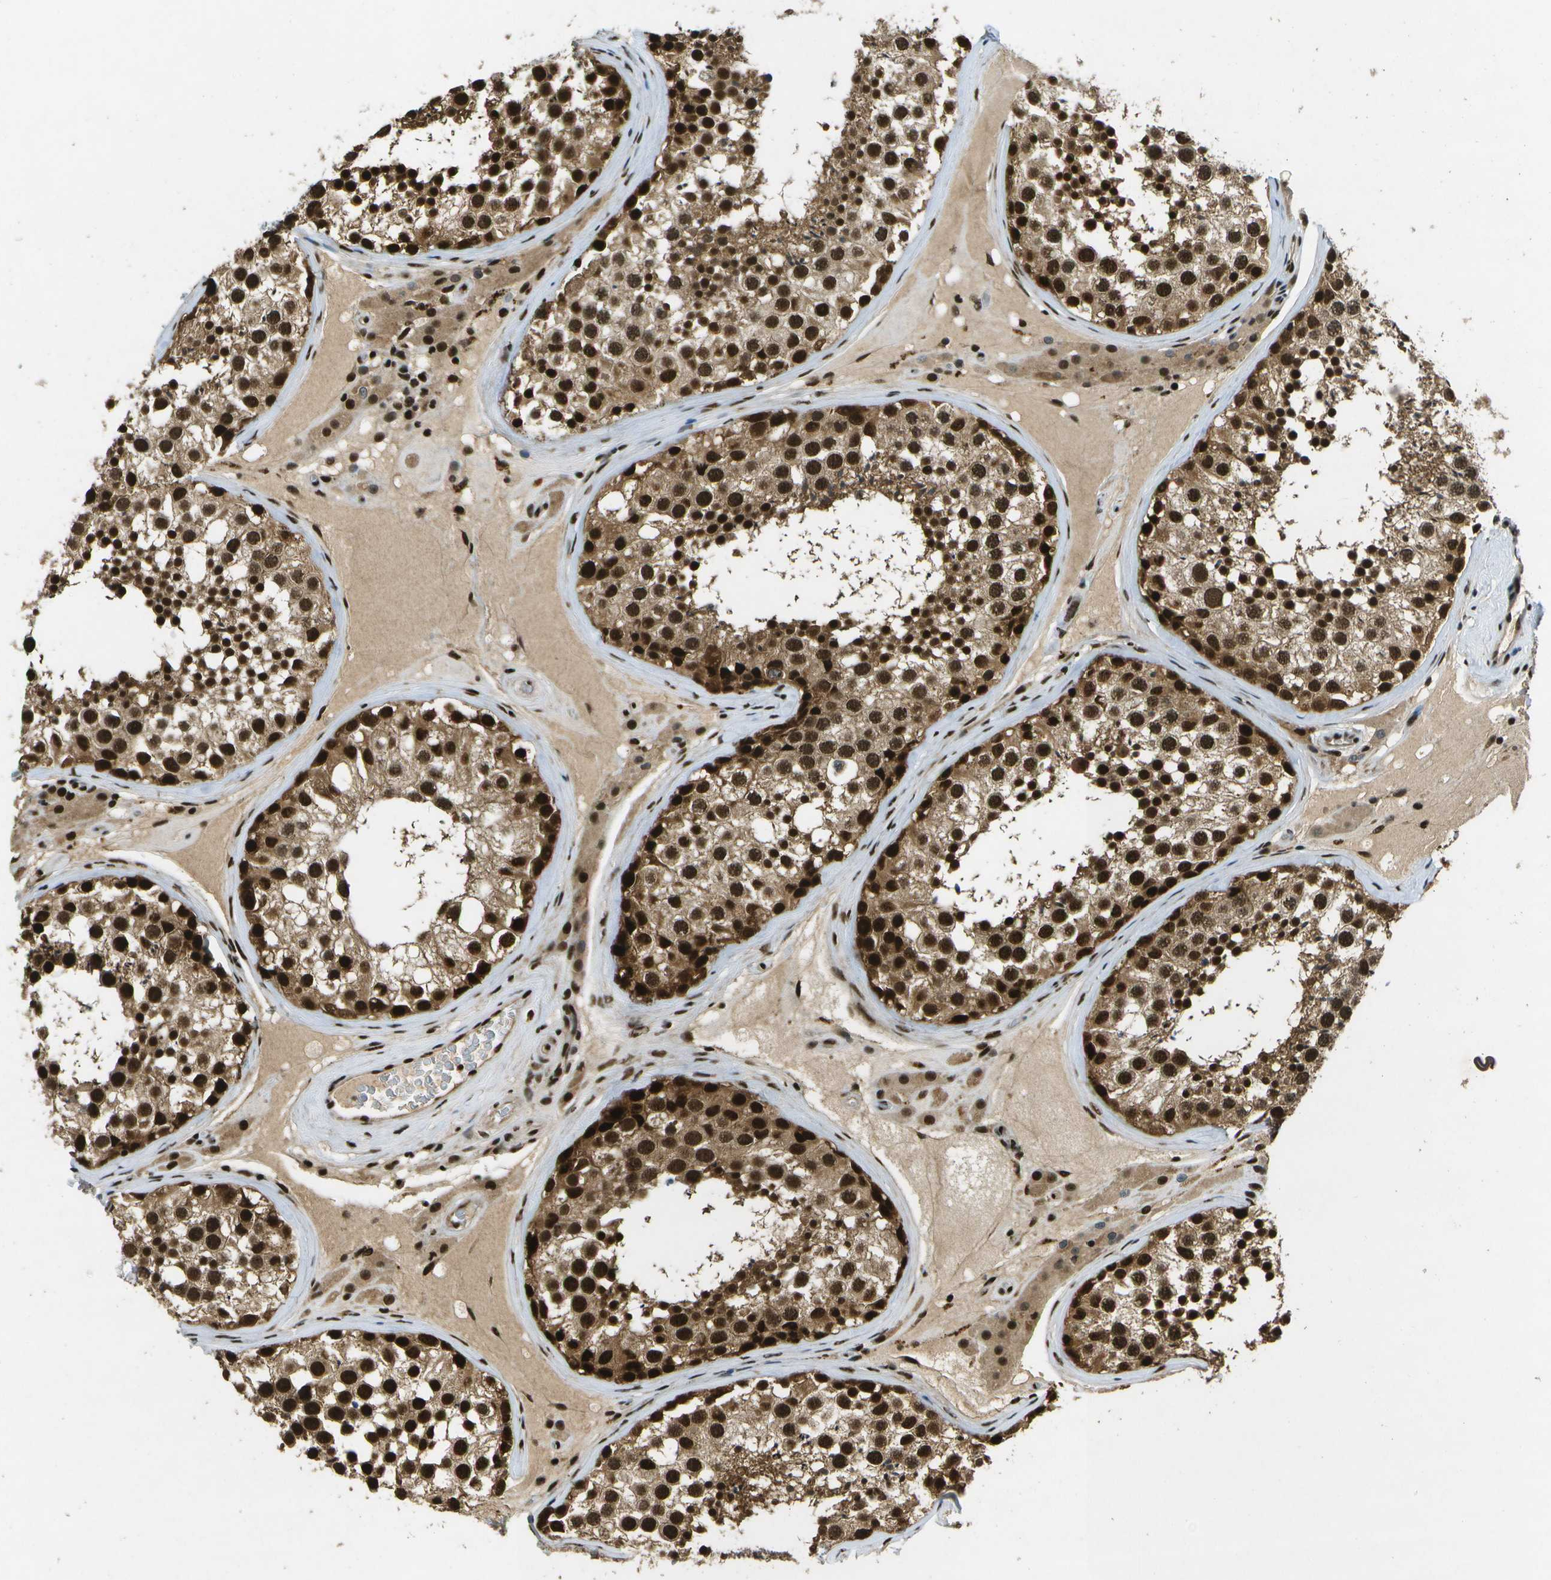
{"staining": {"intensity": "strong", "quantity": ">75%", "location": "cytoplasmic/membranous,nuclear"}, "tissue": "testis", "cell_type": "Cells in seminiferous ducts", "image_type": "normal", "snomed": [{"axis": "morphology", "description": "Normal tissue, NOS"}, {"axis": "topography", "description": "Testis"}], "caption": "Normal testis displays strong cytoplasmic/membranous,nuclear expression in approximately >75% of cells in seminiferous ducts, visualized by immunohistochemistry. The staining was performed using DAB (3,3'-diaminobenzidine) to visualize the protein expression in brown, while the nuclei were stained in blue with hematoxylin (Magnification: 20x).", "gene": "GANC", "patient": {"sex": "male", "age": 46}}